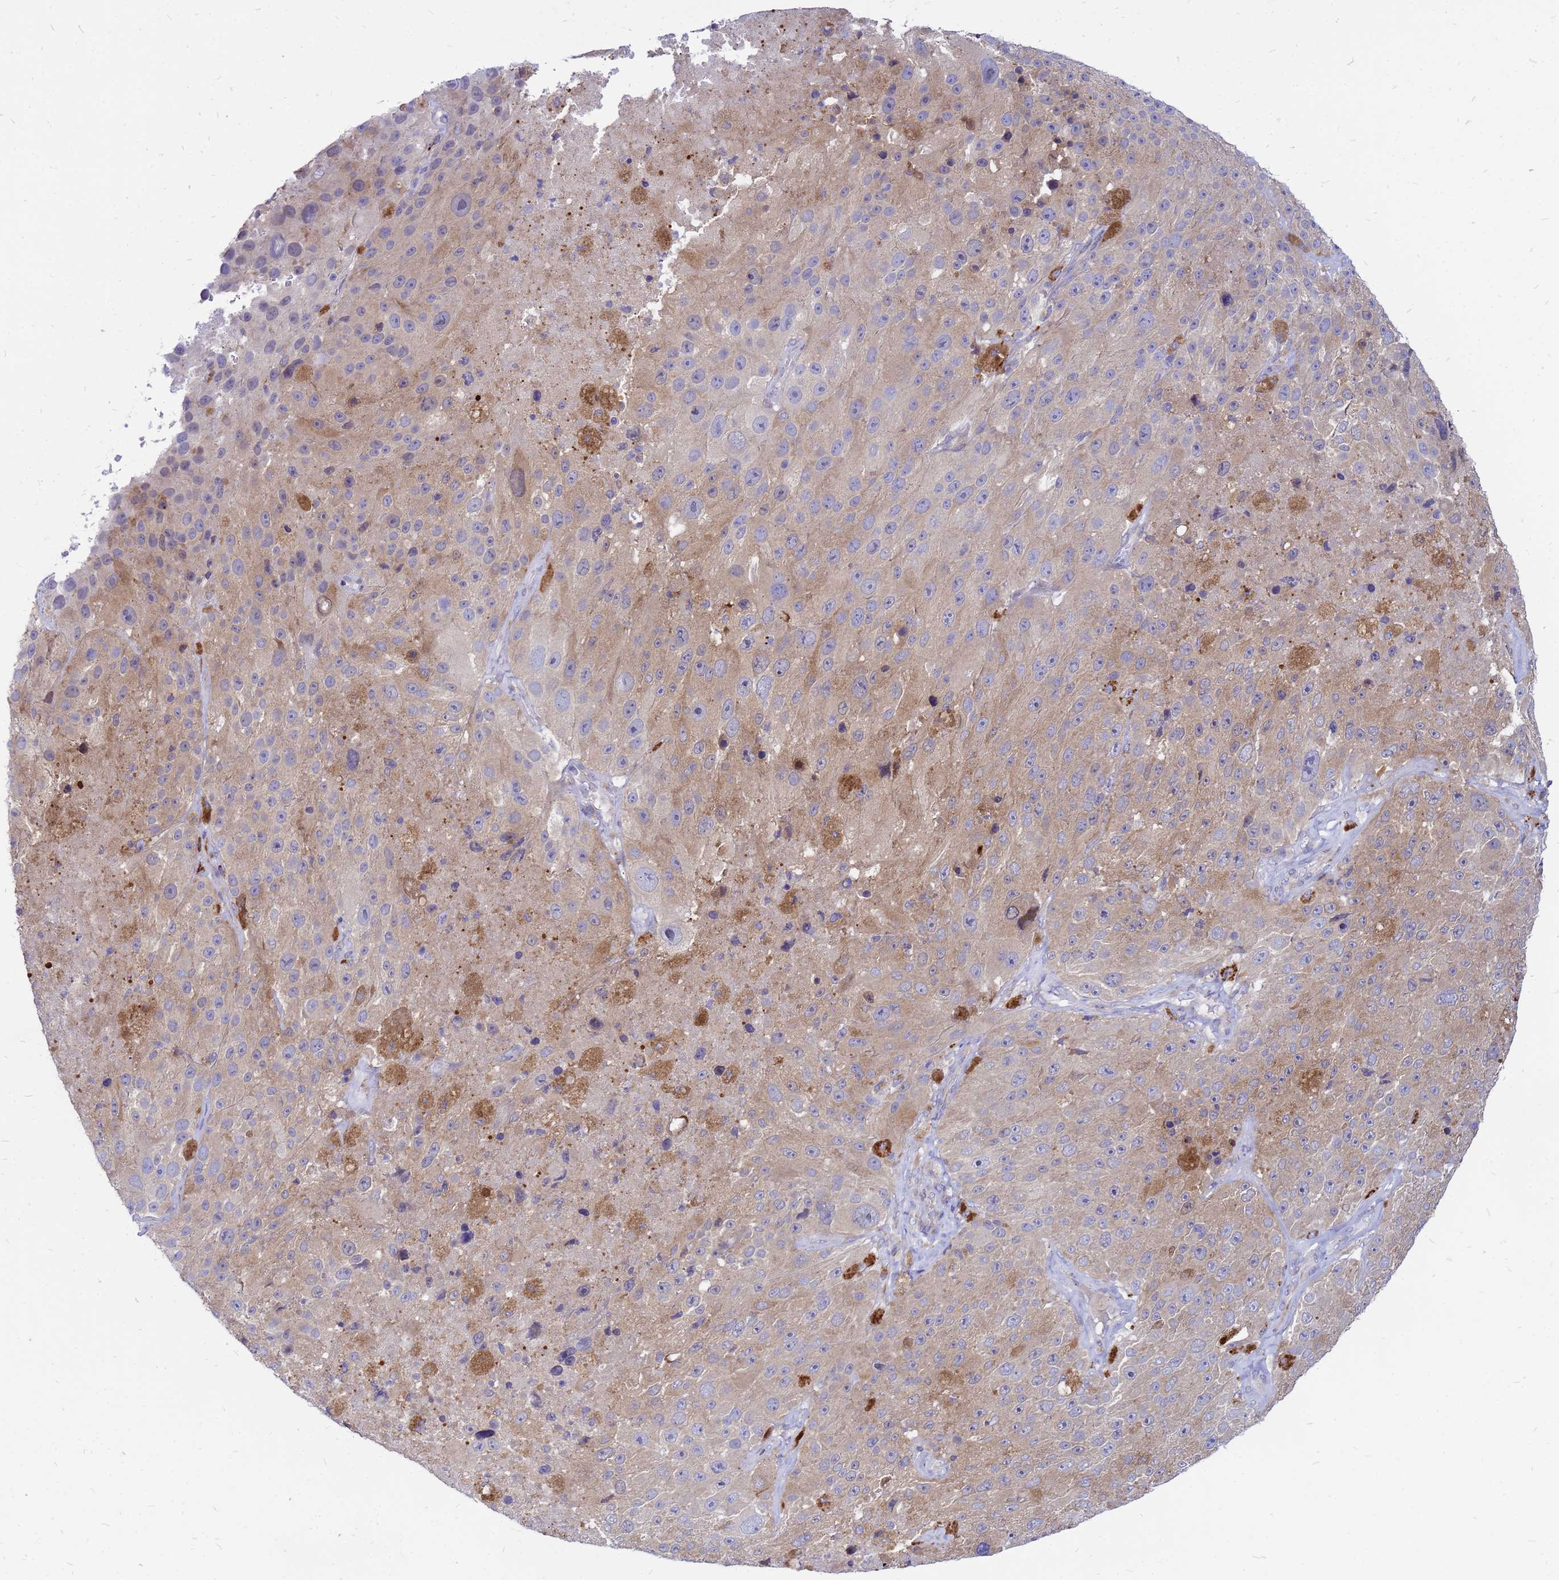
{"staining": {"intensity": "weak", "quantity": ">75%", "location": "cytoplasmic/membranous"}, "tissue": "melanoma", "cell_type": "Tumor cells", "image_type": "cancer", "snomed": [{"axis": "morphology", "description": "Malignant melanoma, Metastatic site"}, {"axis": "topography", "description": "Lymph node"}], "caption": "This image displays malignant melanoma (metastatic site) stained with IHC to label a protein in brown. The cytoplasmic/membranous of tumor cells show weak positivity for the protein. Nuclei are counter-stained blue.", "gene": "FHIP1A", "patient": {"sex": "male", "age": 62}}